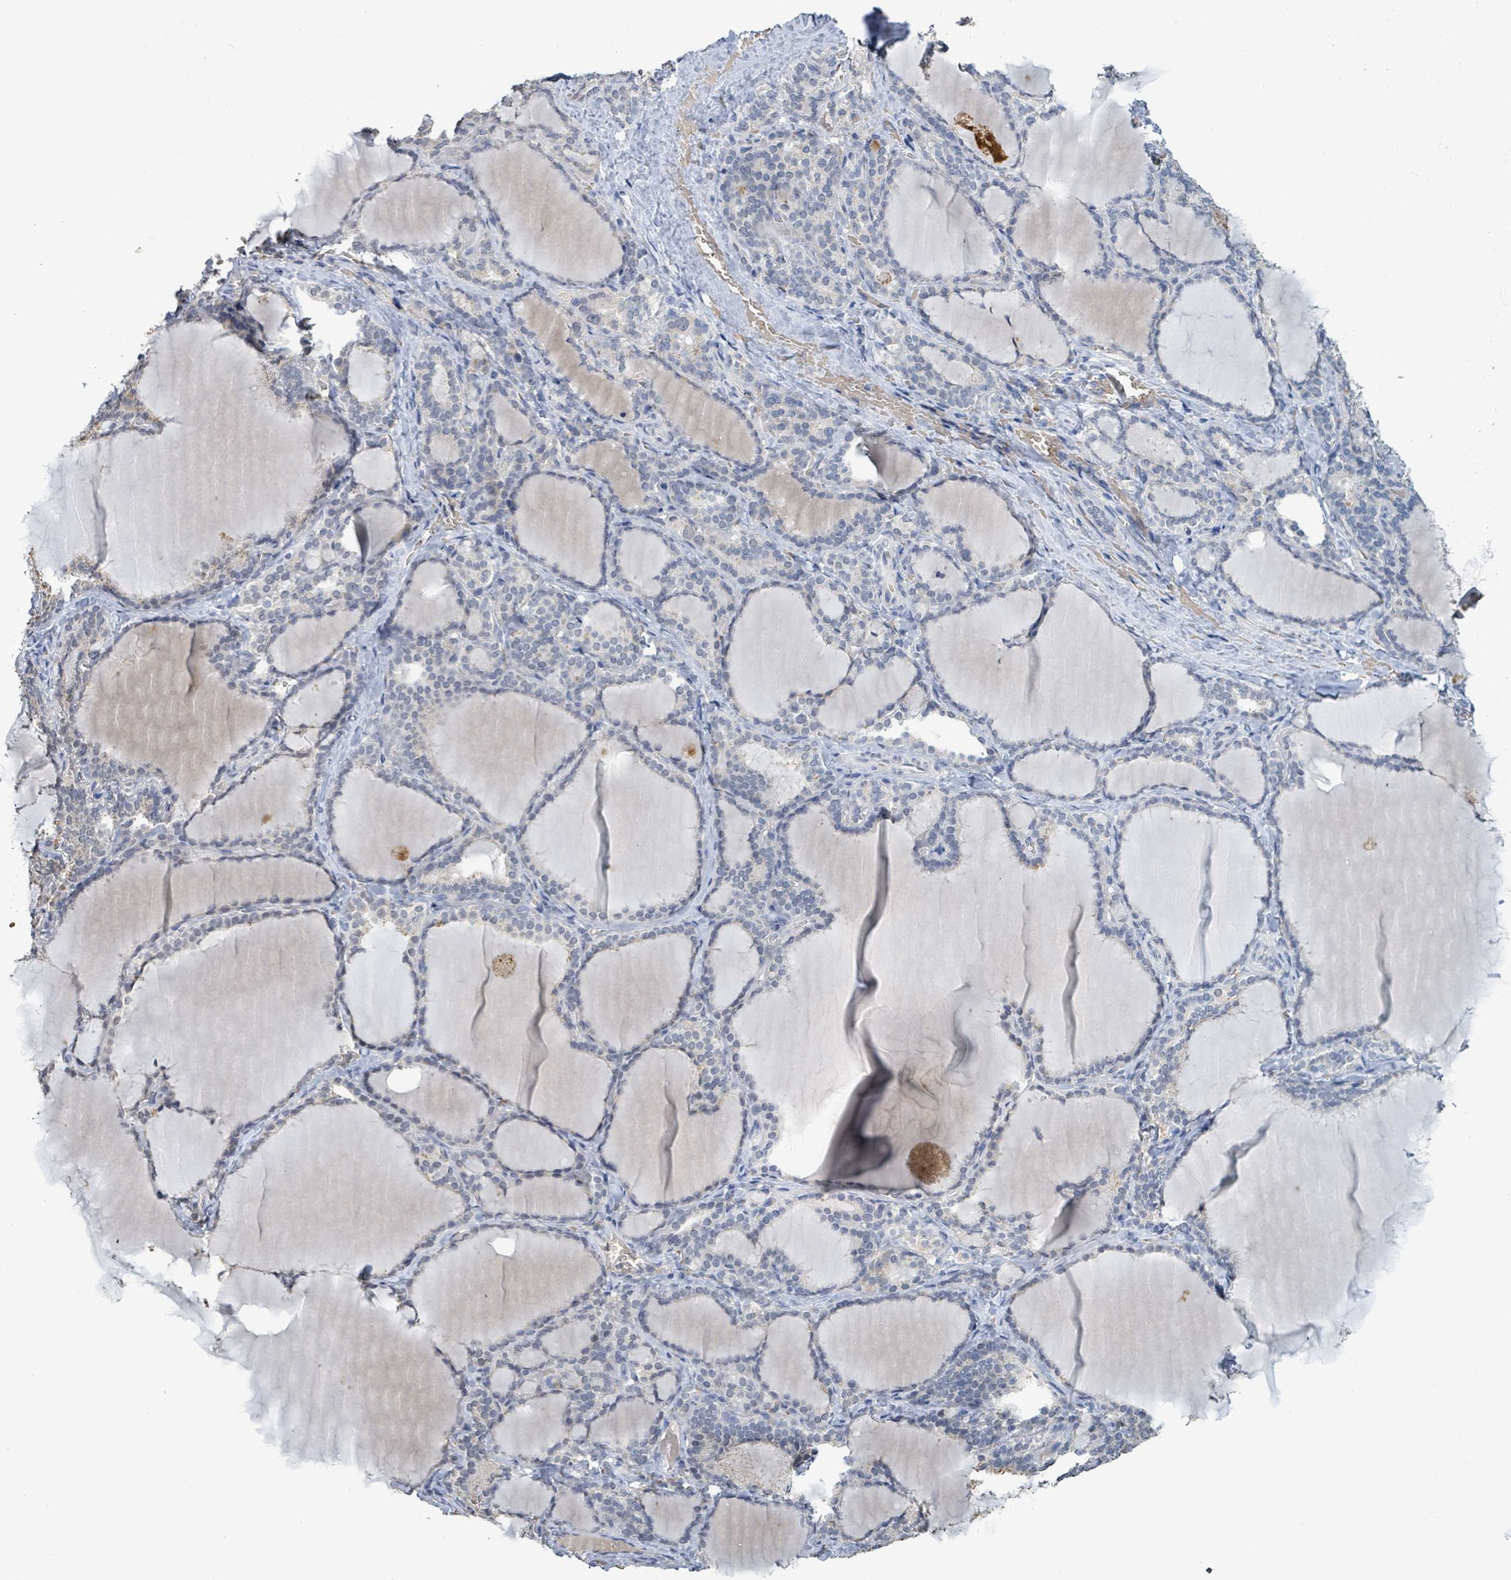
{"staining": {"intensity": "weak", "quantity": "25%-75%", "location": "cytoplasmic/membranous"}, "tissue": "thyroid gland", "cell_type": "Glandular cells", "image_type": "normal", "snomed": [{"axis": "morphology", "description": "Normal tissue, NOS"}, {"axis": "topography", "description": "Thyroid gland"}], "caption": "About 25%-75% of glandular cells in normal thyroid gland display weak cytoplasmic/membranous protein positivity as visualized by brown immunohistochemical staining.", "gene": "SEBOX", "patient": {"sex": "female", "age": 31}}